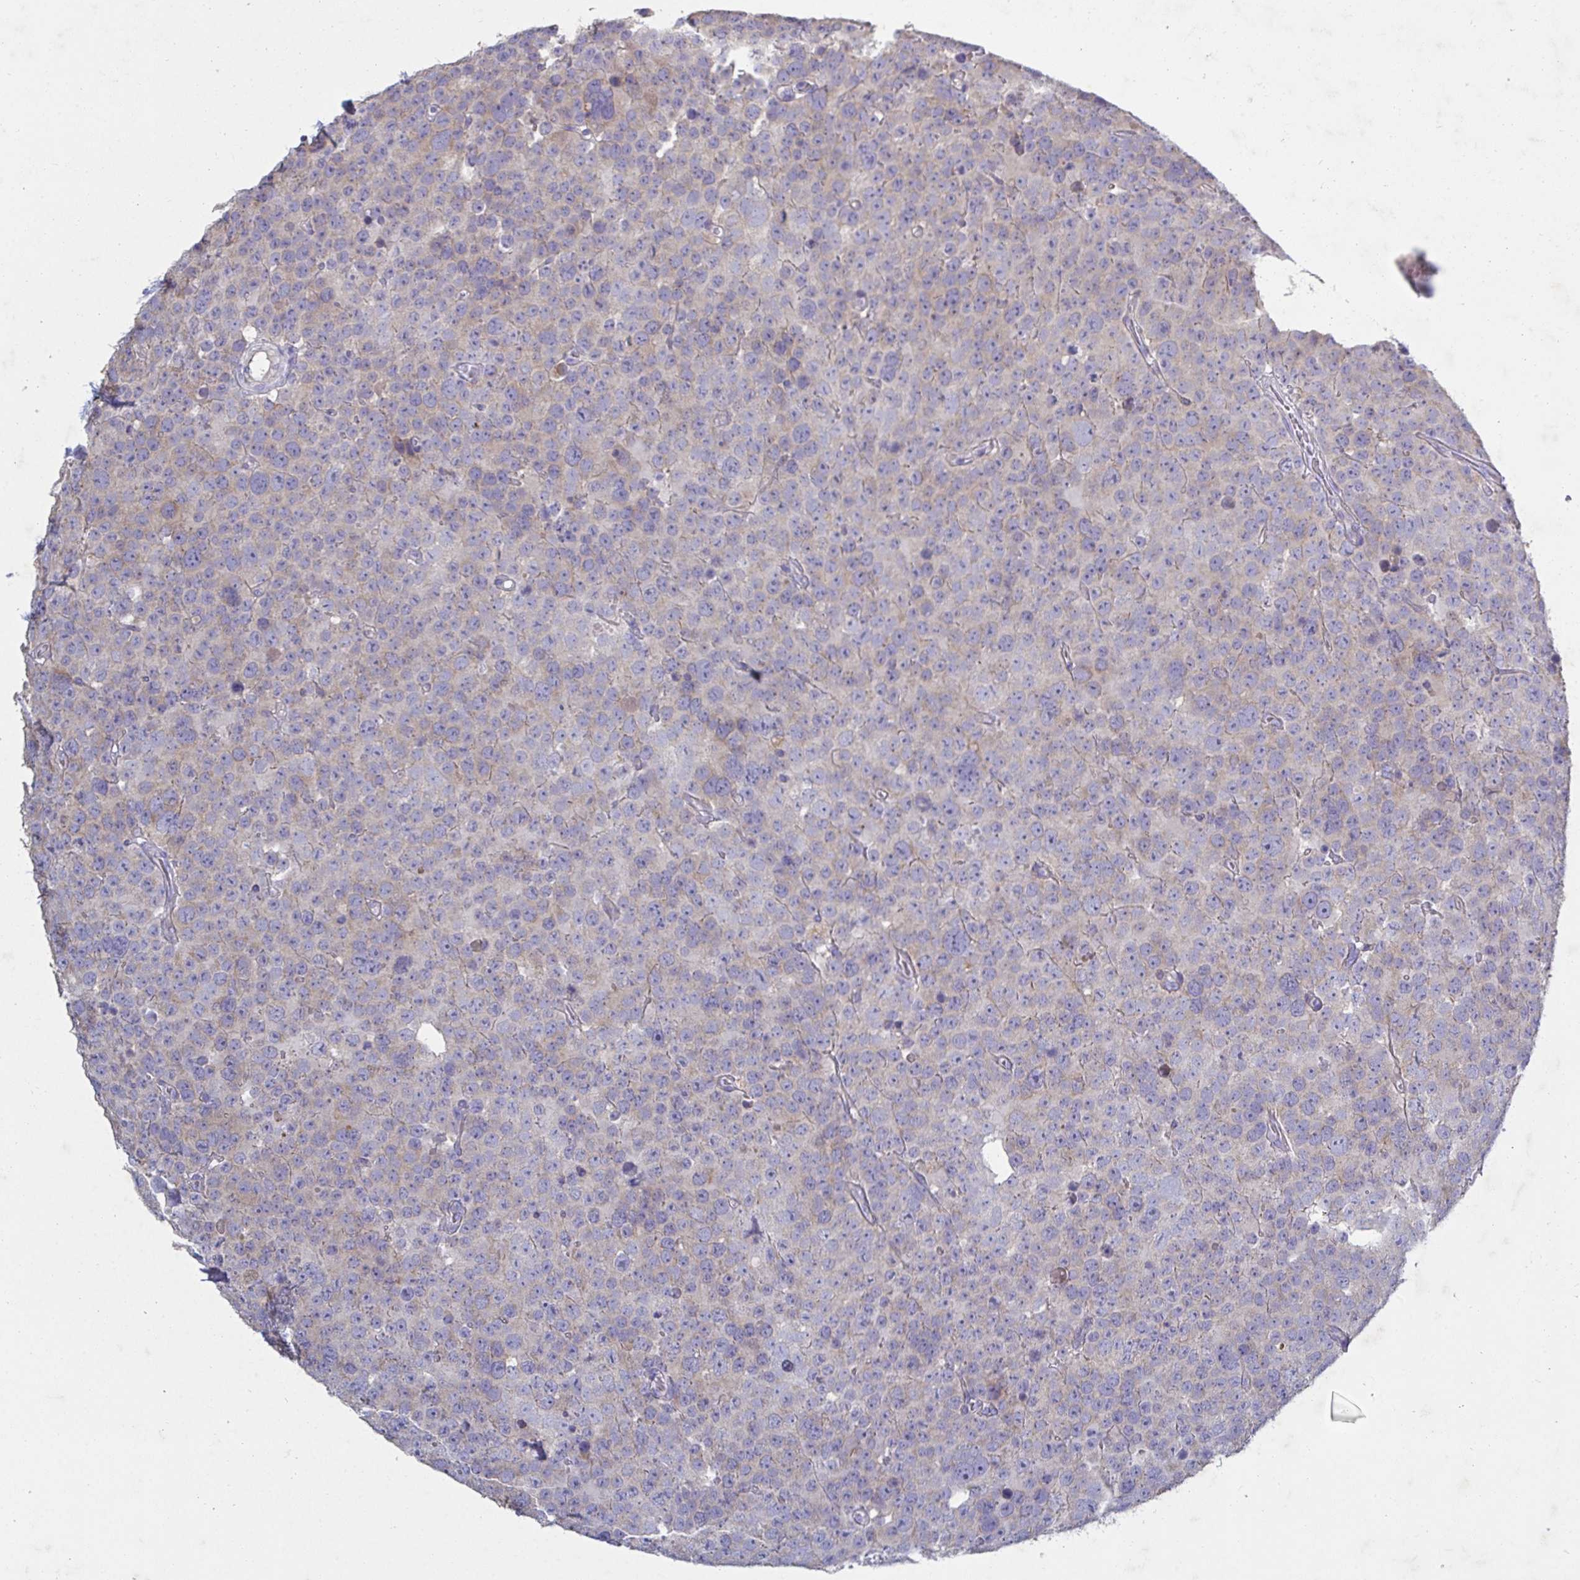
{"staining": {"intensity": "weak", "quantity": "25%-75%", "location": "cytoplasmic/membranous"}, "tissue": "testis cancer", "cell_type": "Tumor cells", "image_type": "cancer", "snomed": [{"axis": "morphology", "description": "Seminoma, NOS"}, {"axis": "topography", "description": "Testis"}], "caption": "Tumor cells show low levels of weak cytoplasmic/membranous positivity in approximately 25%-75% of cells in testis cancer.", "gene": "GALNT13", "patient": {"sex": "male", "age": 71}}